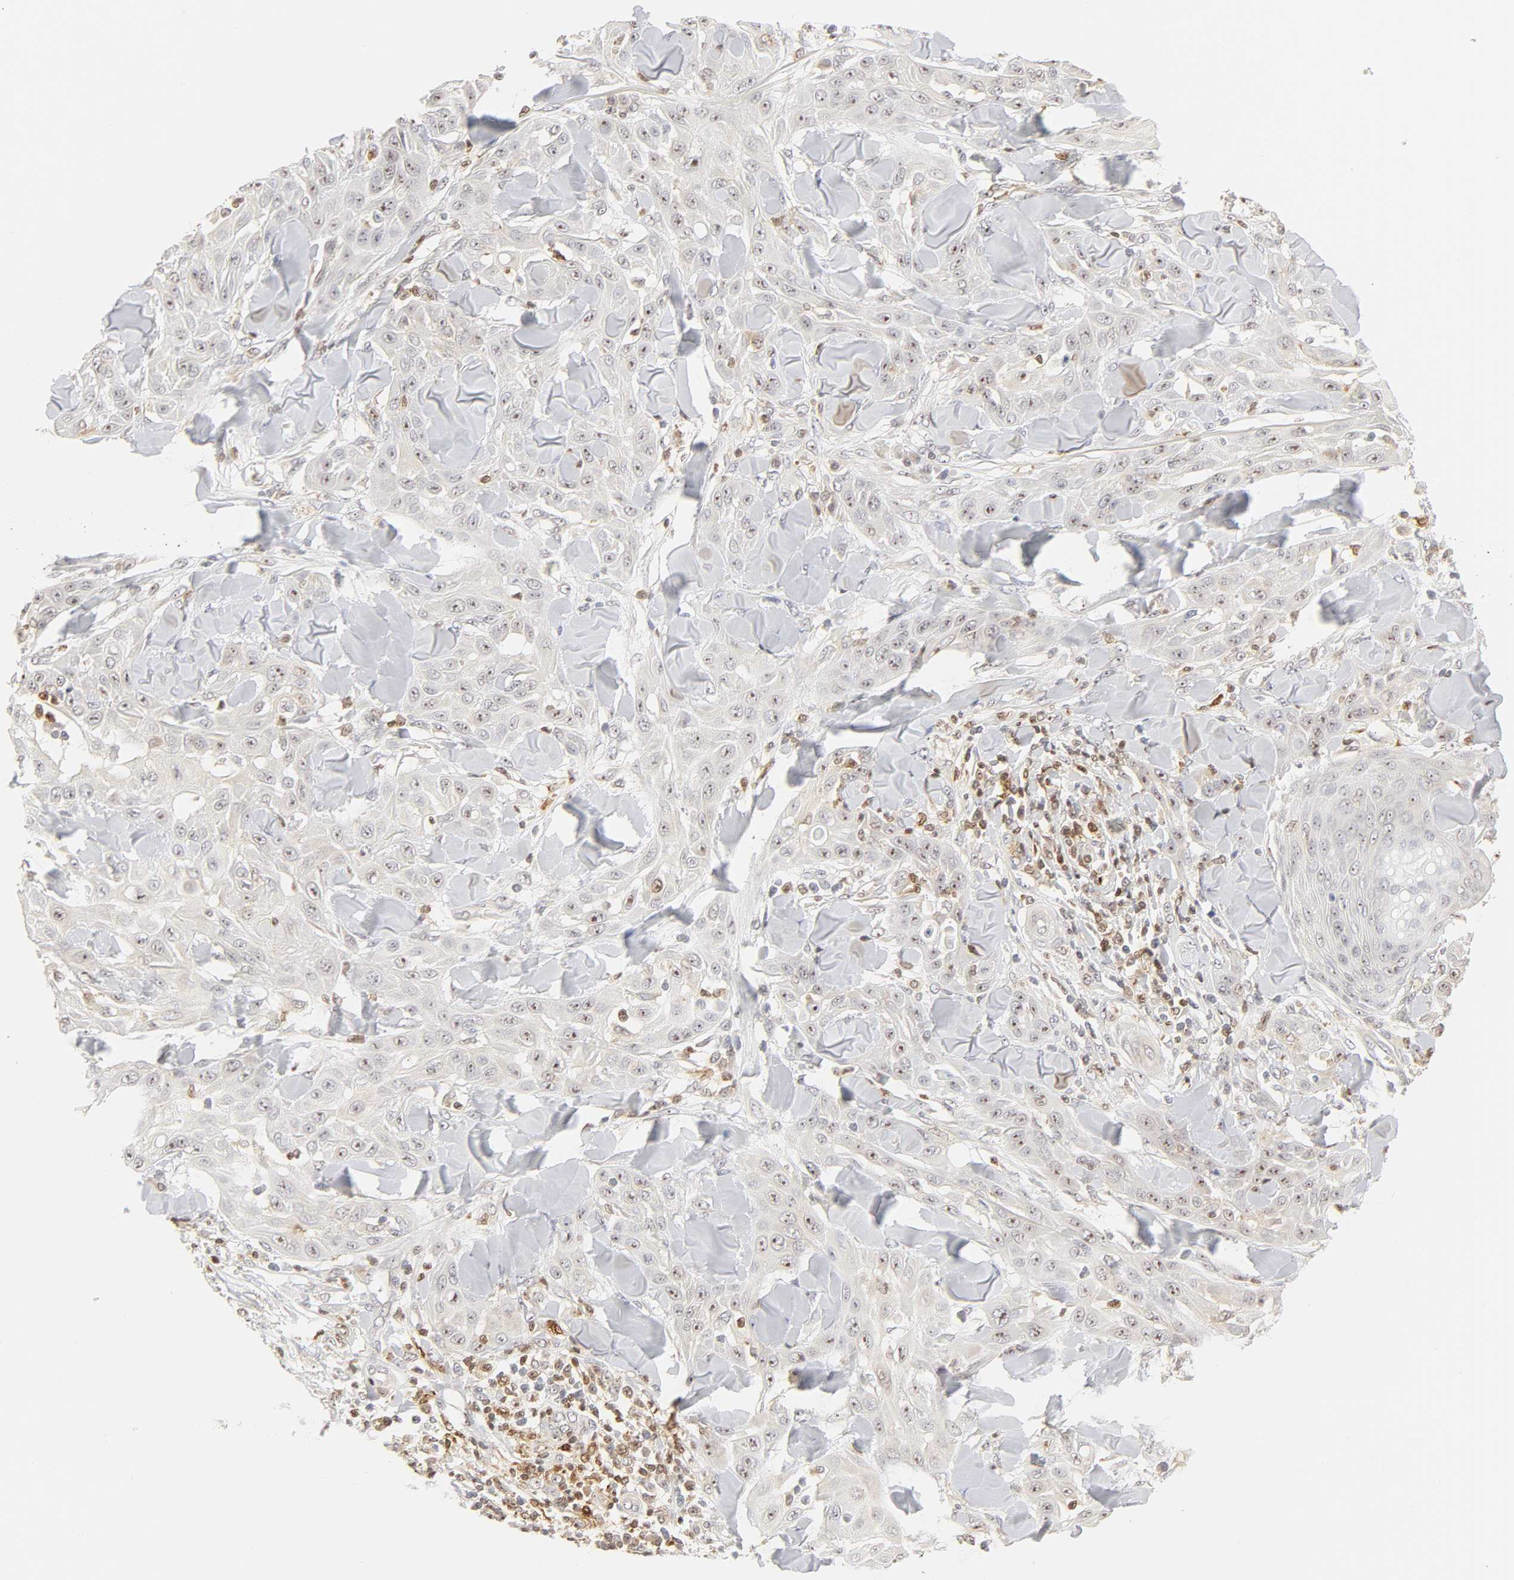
{"staining": {"intensity": "weak", "quantity": "<25%", "location": "nuclear"}, "tissue": "skin cancer", "cell_type": "Tumor cells", "image_type": "cancer", "snomed": [{"axis": "morphology", "description": "Squamous cell carcinoma, NOS"}, {"axis": "topography", "description": "Skin"}], "caption": "Immunohistochemistry (IHC) micrograph of squamous cell carcinoma (skin) stained for a protein (brown), which displays no expression in tumor cells.", "gene": "KIF2A", "patient": {"sex": "male", "age": 24}}